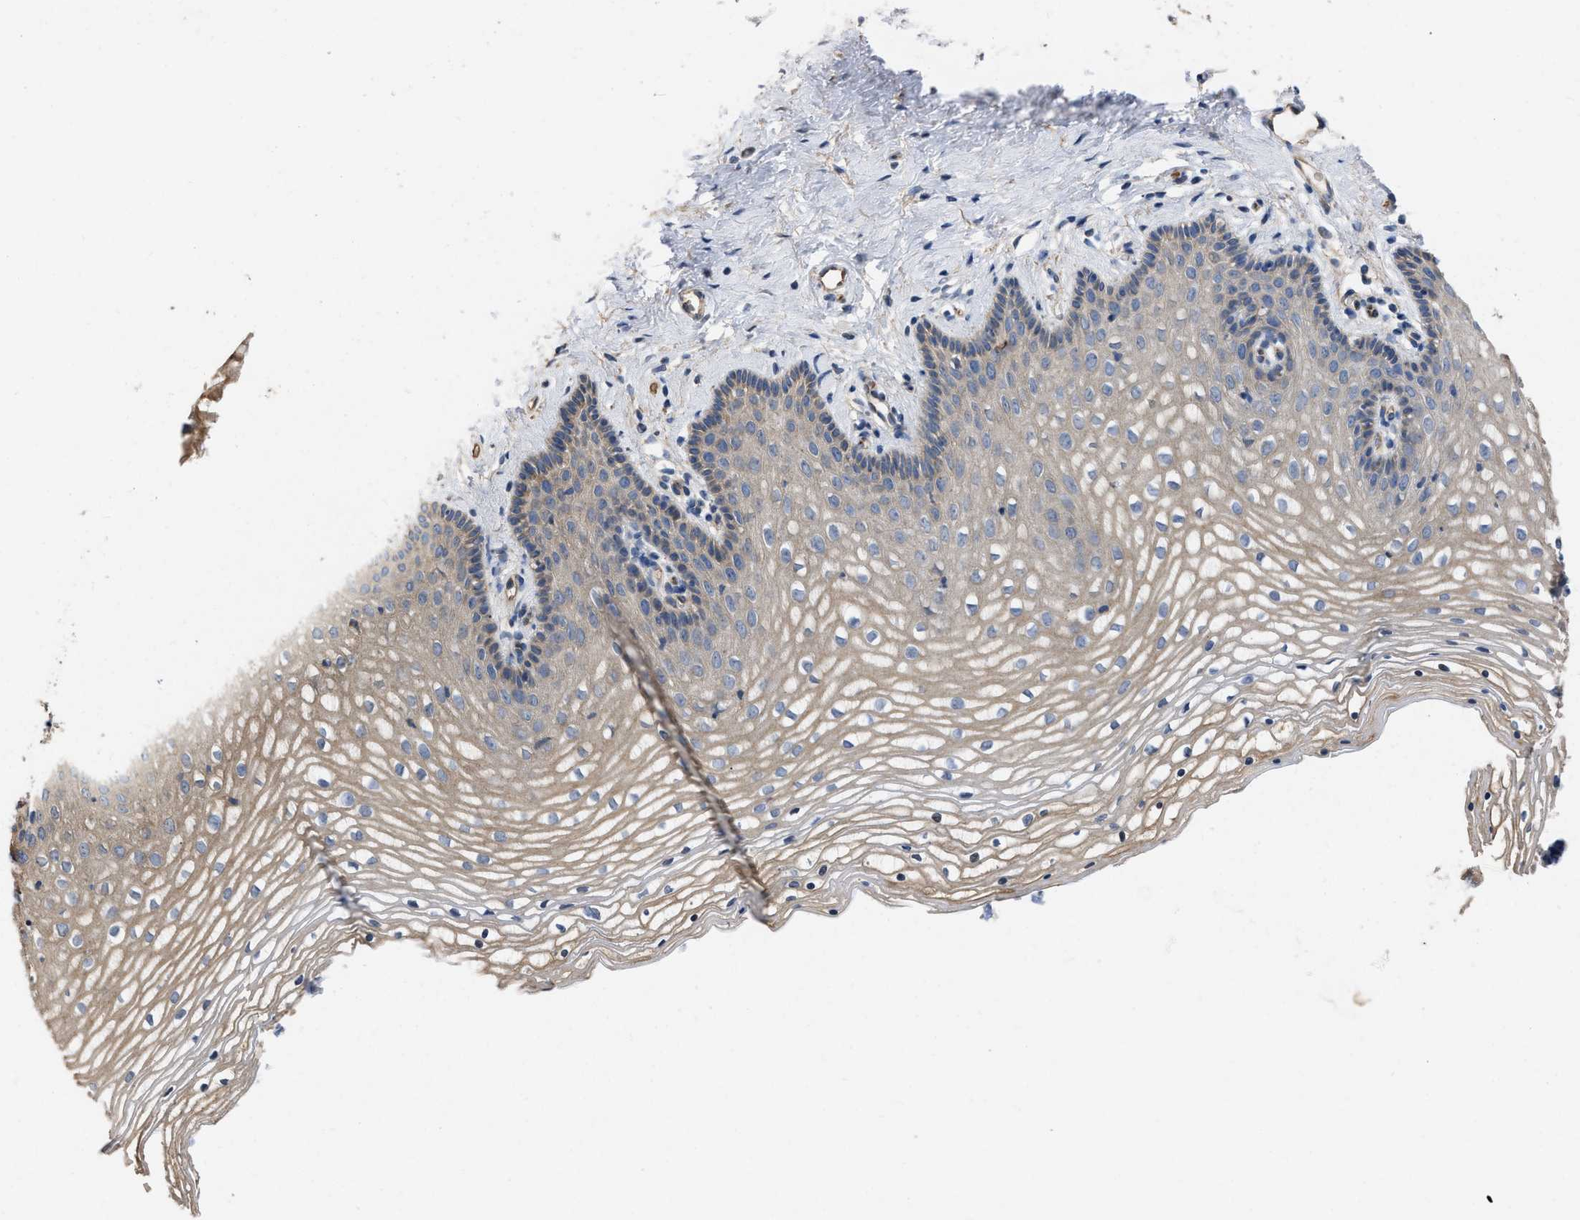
{"staining": {"intensity": "weak", "quantity": ">75%", "location": "cytoplasmic/membranous"}, "tissue": "vagina", "cell_type": "Squamous epithelial cells", "image_type": "normal", "snomed": [{"axis": "morphology", "description": "Normal tissue, NOS"}, {"axis": "topography", "description": "Vagina"}], "caption": "Brown immunohistochemical staining in unremarkable human vagina displays weak cytoplasmic/membranous expression in about >75% of squamous epithelial cells. (DAB (3,3'-diaminobenzidine) IHC with brightfield microscopy, high magnification).", "gene": "SLC4A11", "patient": {"sex": "female", "age": 32}}